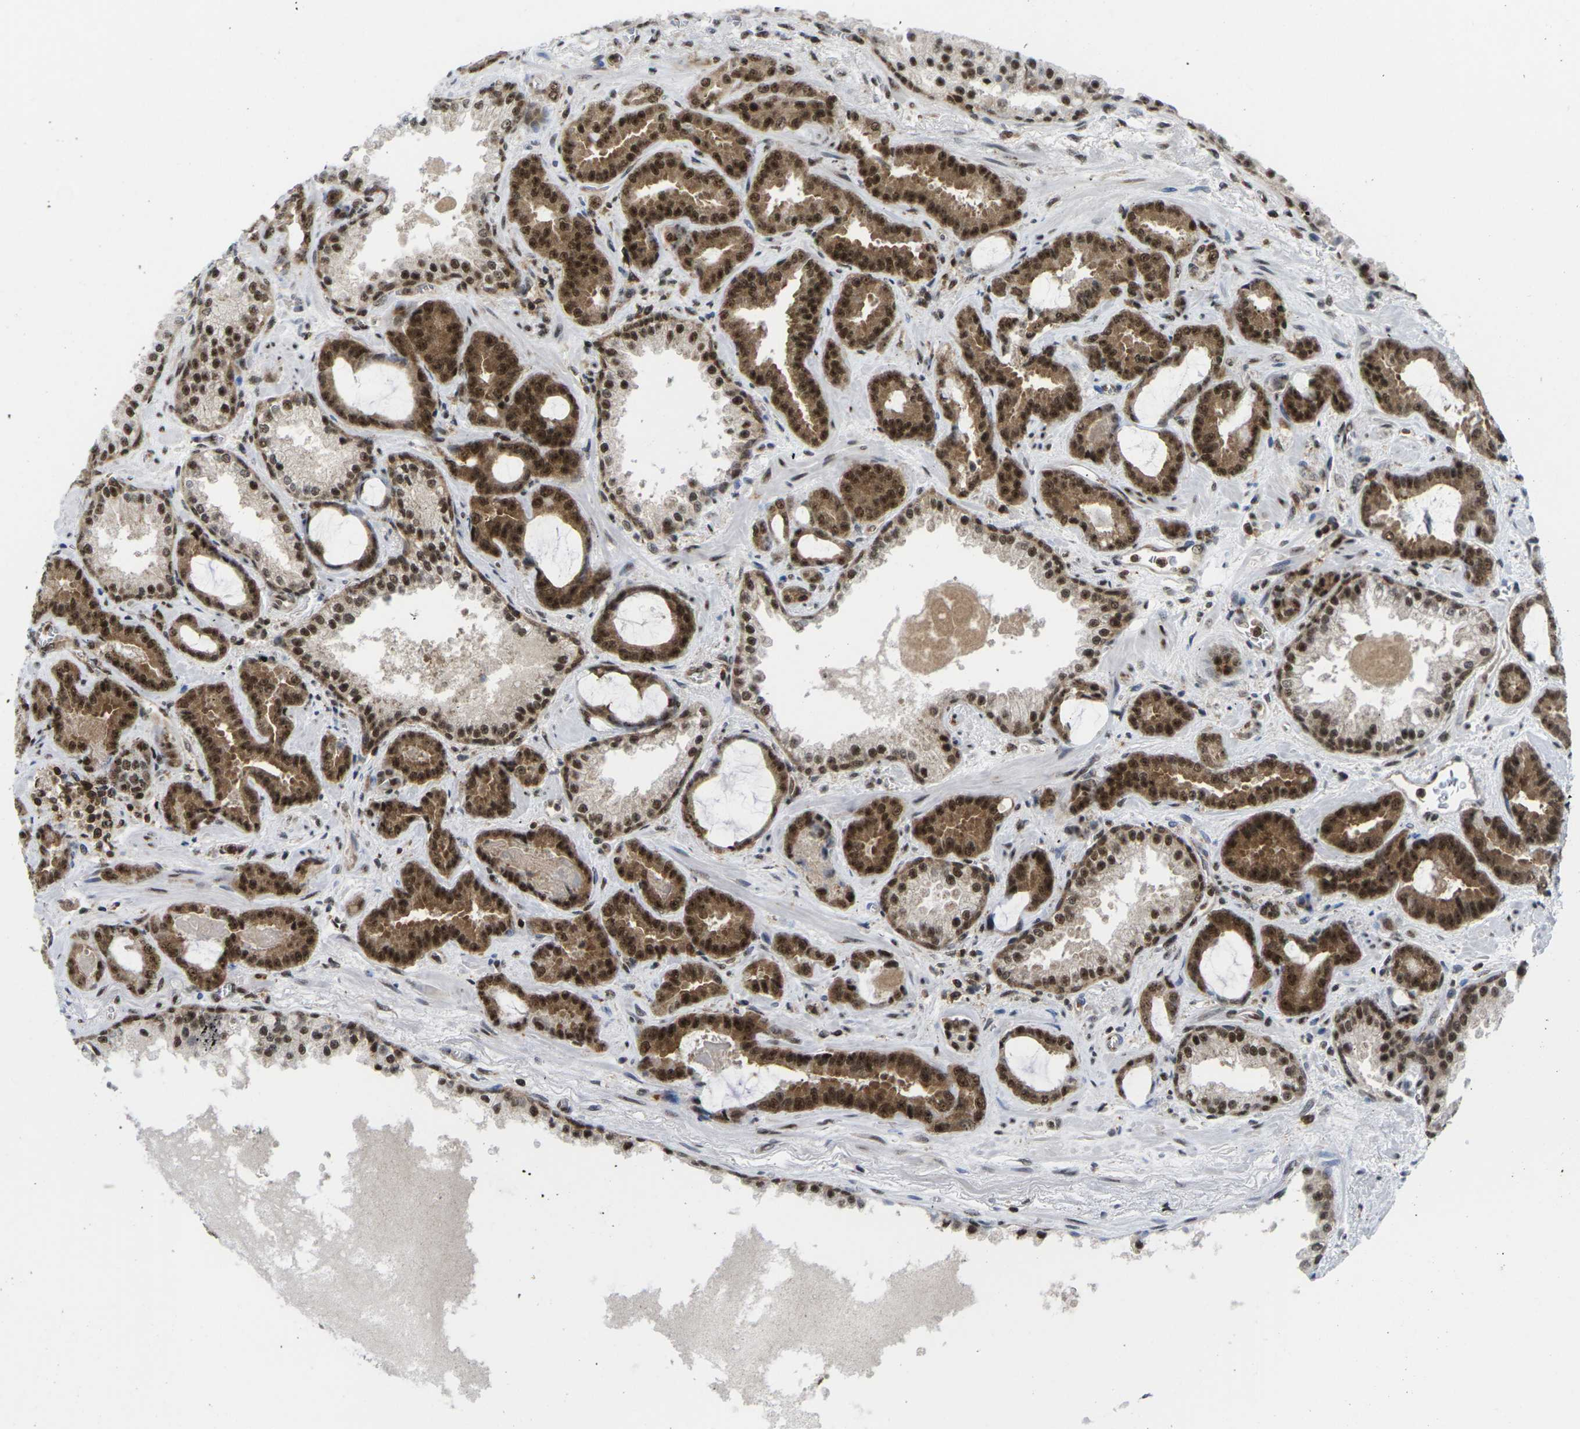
{"staining": {"intensity": "strong", "quantity": ">75%", "location": "cytoplasmic/membranous,nuclear"}, "tissue": "prostate cancer", "cell_type": "Tumor cells", "image_type": "cancer", "snomed": [{"axis": "morphology", "description": "Adenocarcinoma, Low grade"}, {"axis": "topography", "description": "Prostate"}], "caption": "Protein analysis of prostate cancer tissue shows strong cytoplasmic/membranous and nuclear staining in approximately >75% of tumor cells.", "gene": "MAGOH", "patient": {"sex": "male", "age": 60}}